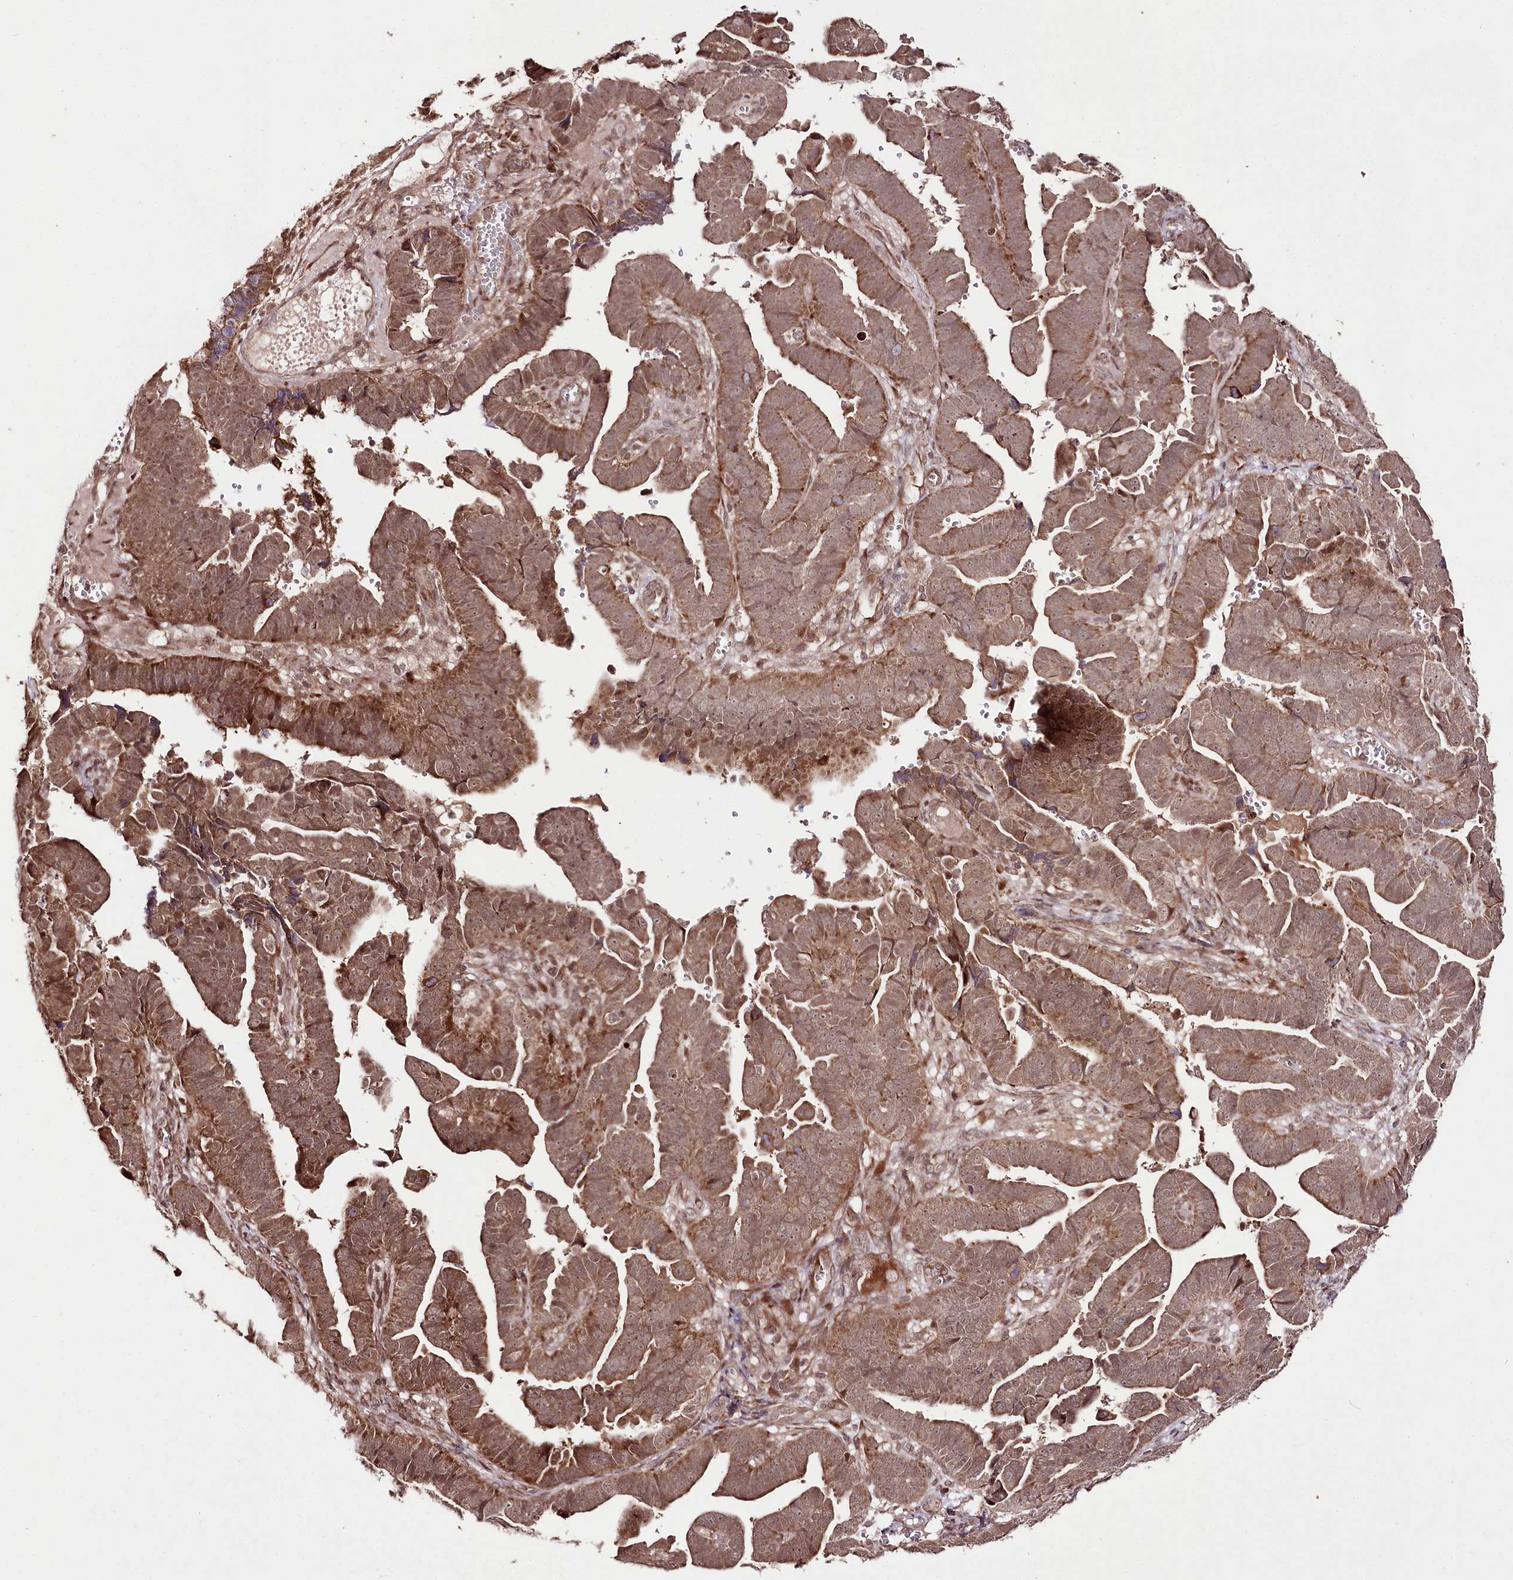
{"staining": {"intensity": "moderate", "quantity": ">75%", "location": "cytoplasmic/membranous"}, "tissue": "endometrial cancer", "cell_type": "Tumor cells", "image_type": "cancer", "snomed": [{"axis": "morphology", "description": "Adenocarcinoma, NOS"}, {"axis": "topography", "description": "Endometrium"}], "caption": "IHC of endometrial adenocarcinoma exhibits medium levels of moderate cytoplasmic/membranous positivity in approximately >75% of tumor cells.", "gene": "PHLDB1", "patient": {"sex": "female", "age": 75}}